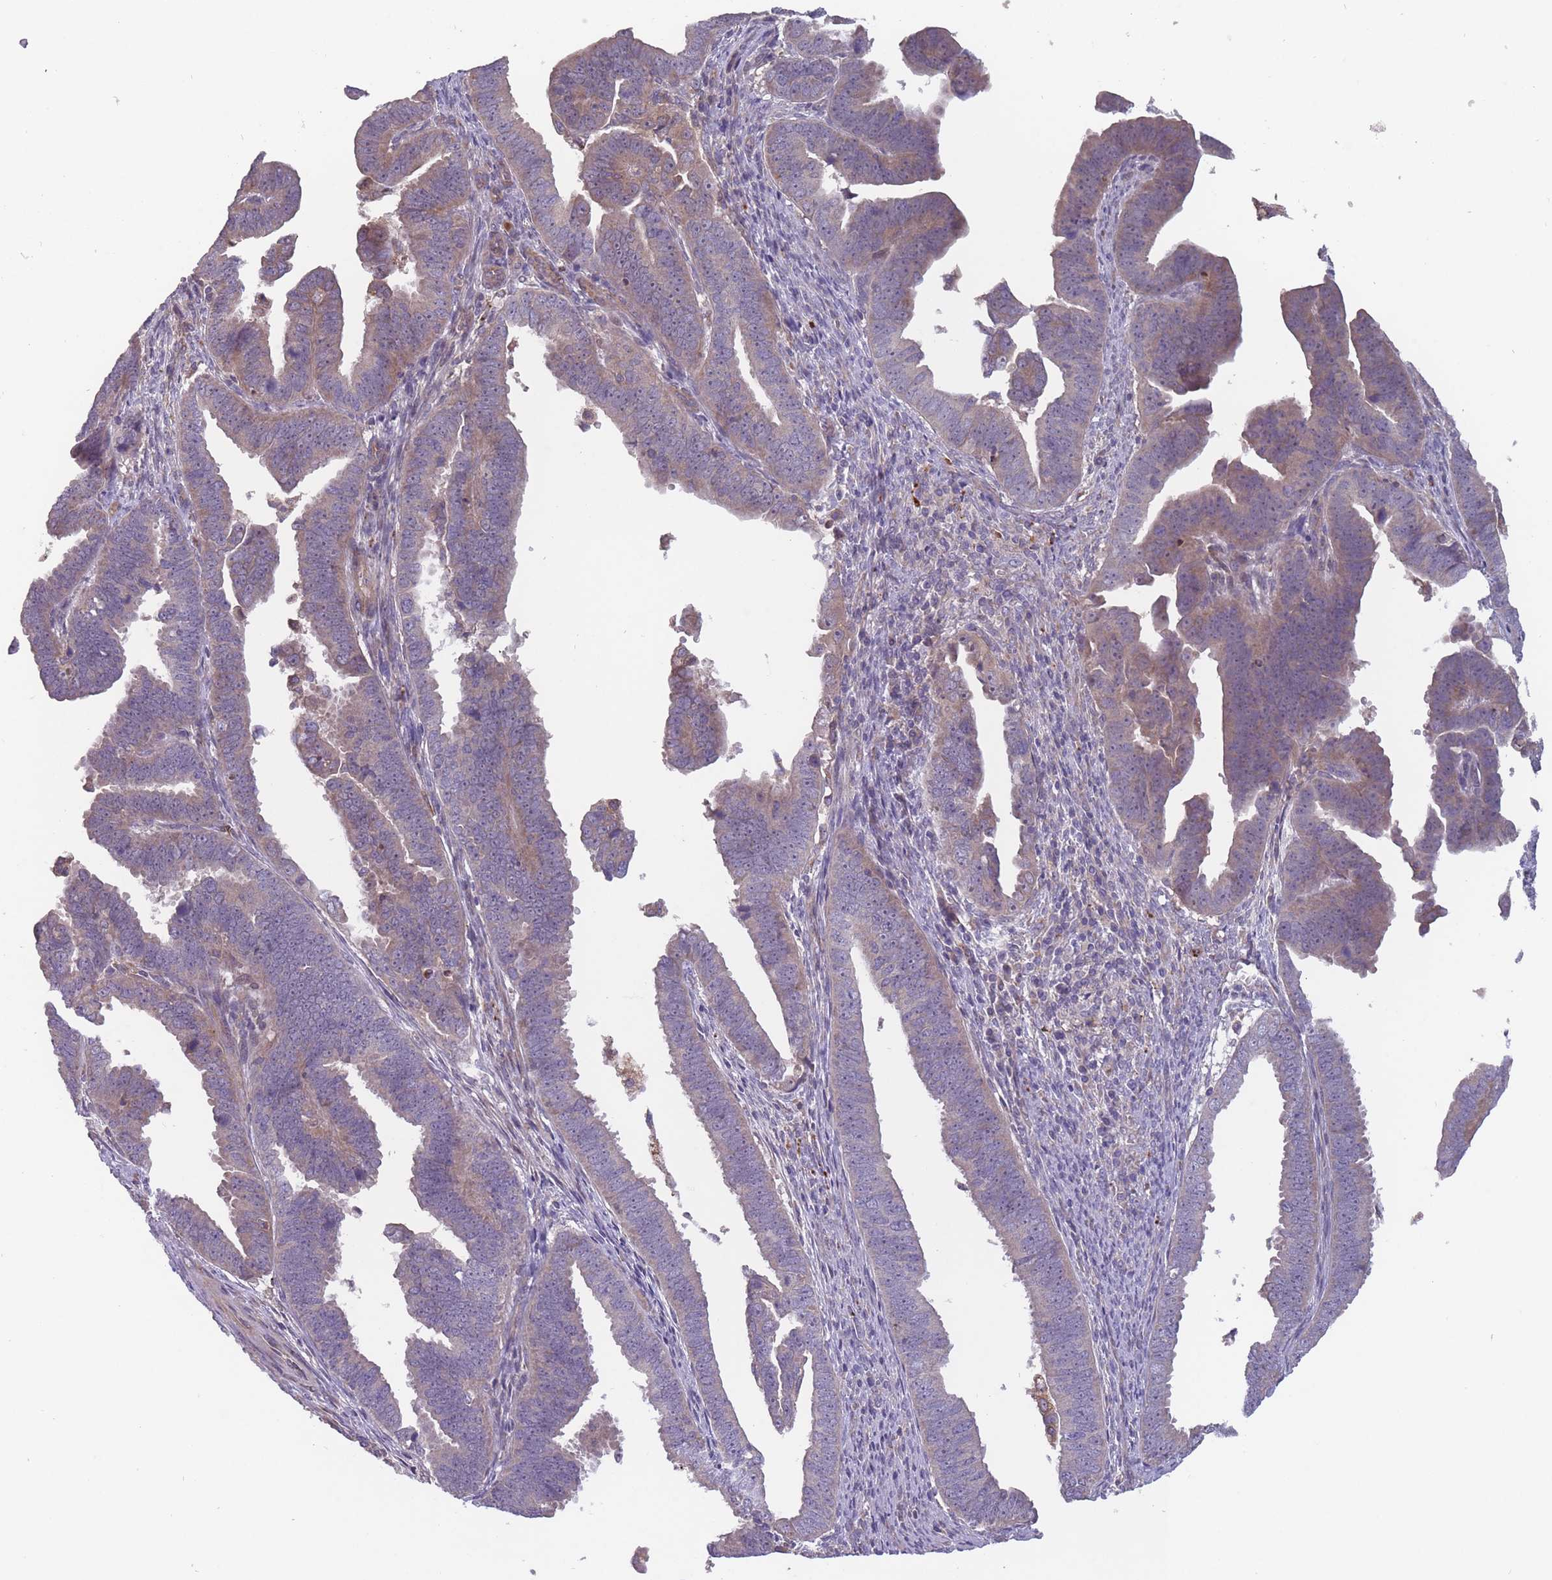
{"staining": {"intensity": "weak", "quantity": "<25%", "location": "cytoplasmic/membranous"}, "tissue": "endometrial cancer", "cell_type": "Tumor cells", "image_type": "cancer", "snomed": [{"axis": "morphology", "description": "Adenocarcinoma, NOS"}, {"axis": "topography", "description": "Endometrium"}], "caption": "Immunohistochemical staining of endometrial cancer shows no significant staining in tumor cells. (Immunohistochemistry (ihc), brightfield microscopy, high magnification).", "gene": "ITPKC", "patient": {"sex": "female", "age": 75}}